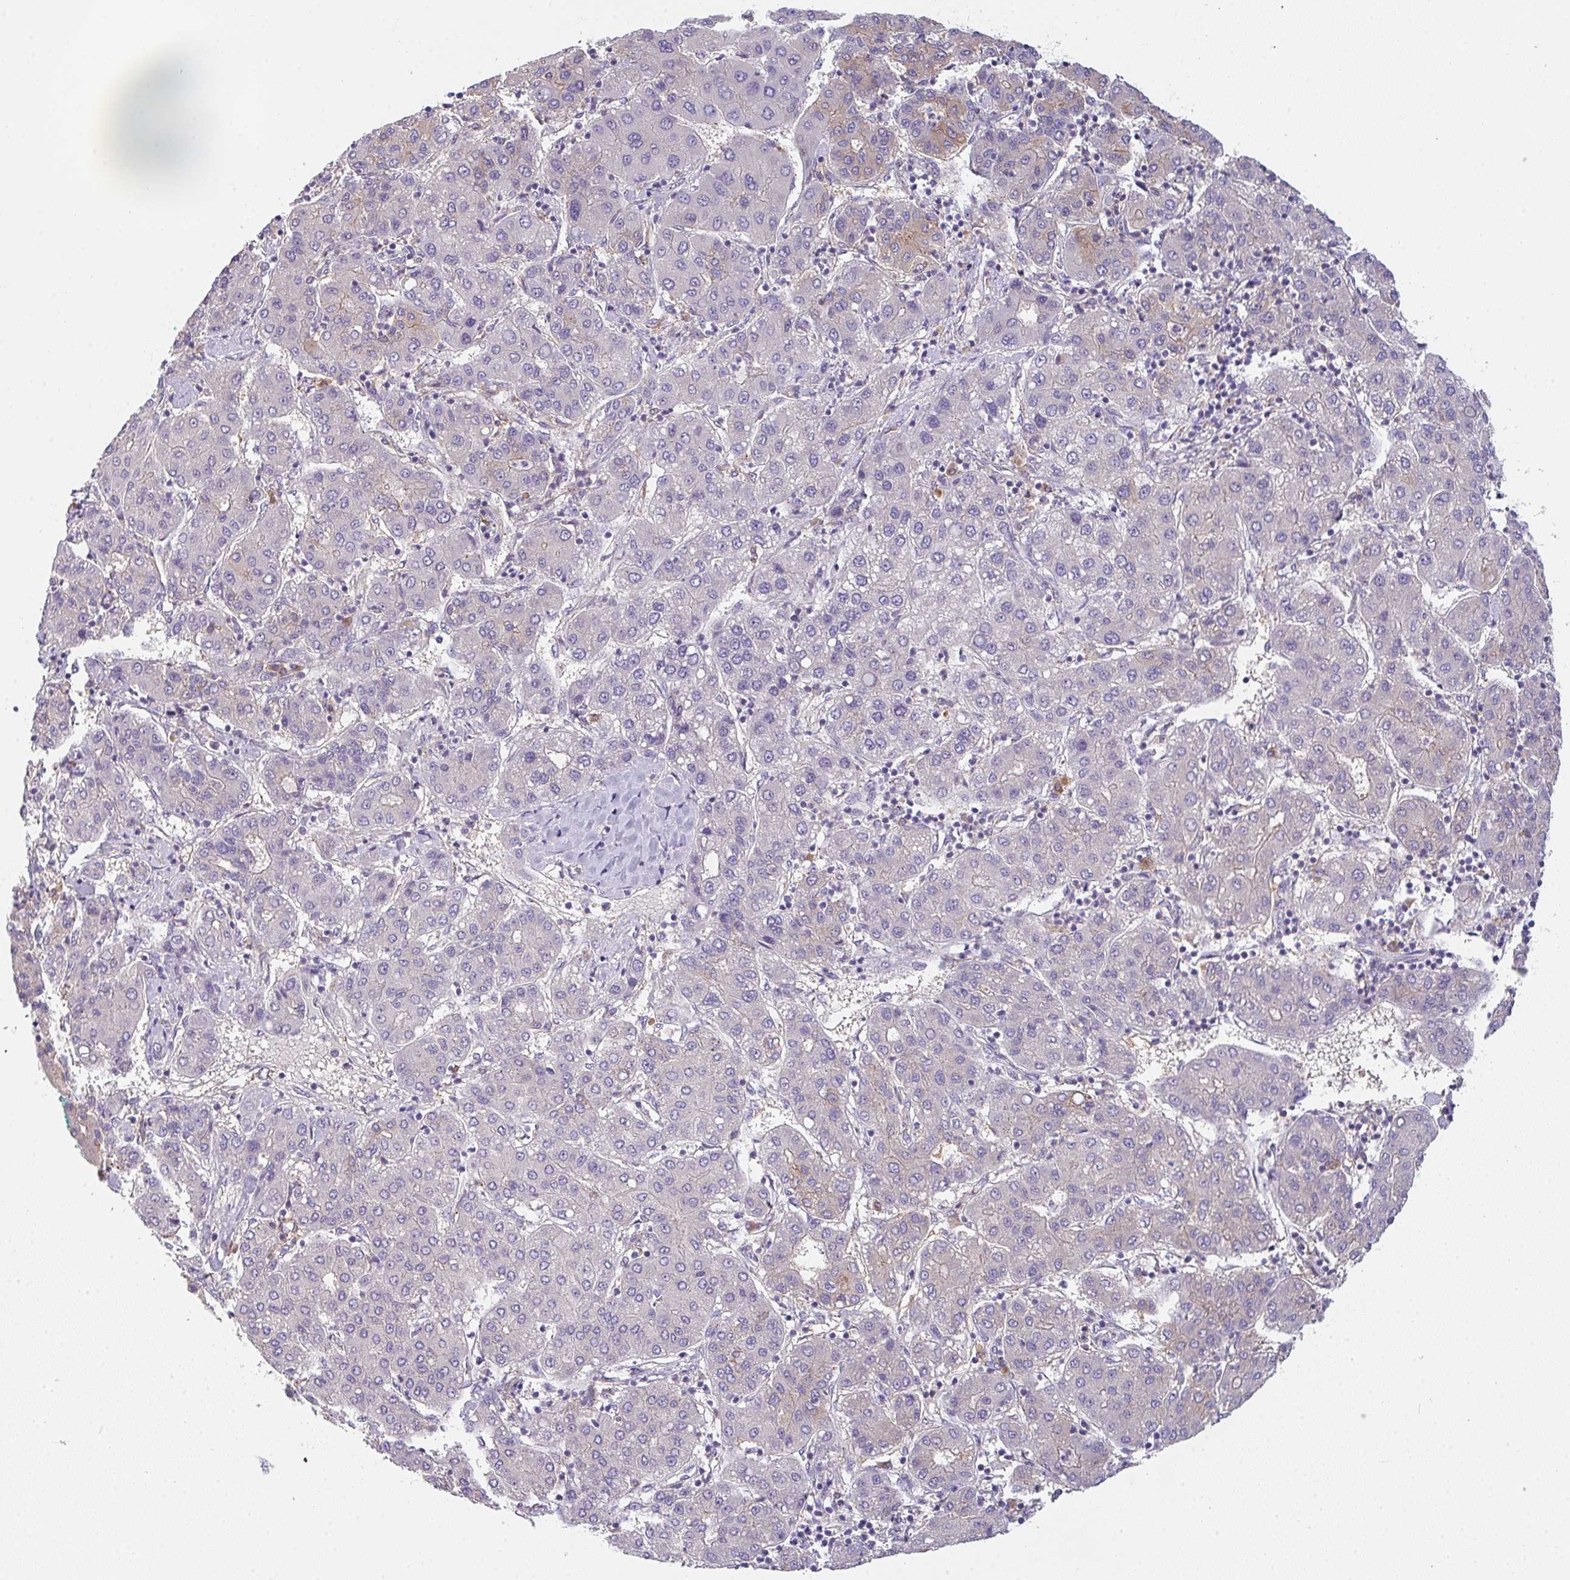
{"staining": {"intensity": "negative", "quantity": "none", "location": "none"}, "tissue": "liver cancer", "cell_type": "Tumor cells", "image_type": "cancer", "snomed": [{"axis": "morphology", "description": "Carcinoma, Hepatocellular, NOS"}, {"axis": "topography", "description": "Liver"}], "caption": "The photomicrograph shows no staining of tumor cells in liver cancer (hepatocellular carcinoma).", "gene": "SNX5", "patient": {"sex": "male", "age": 65}}